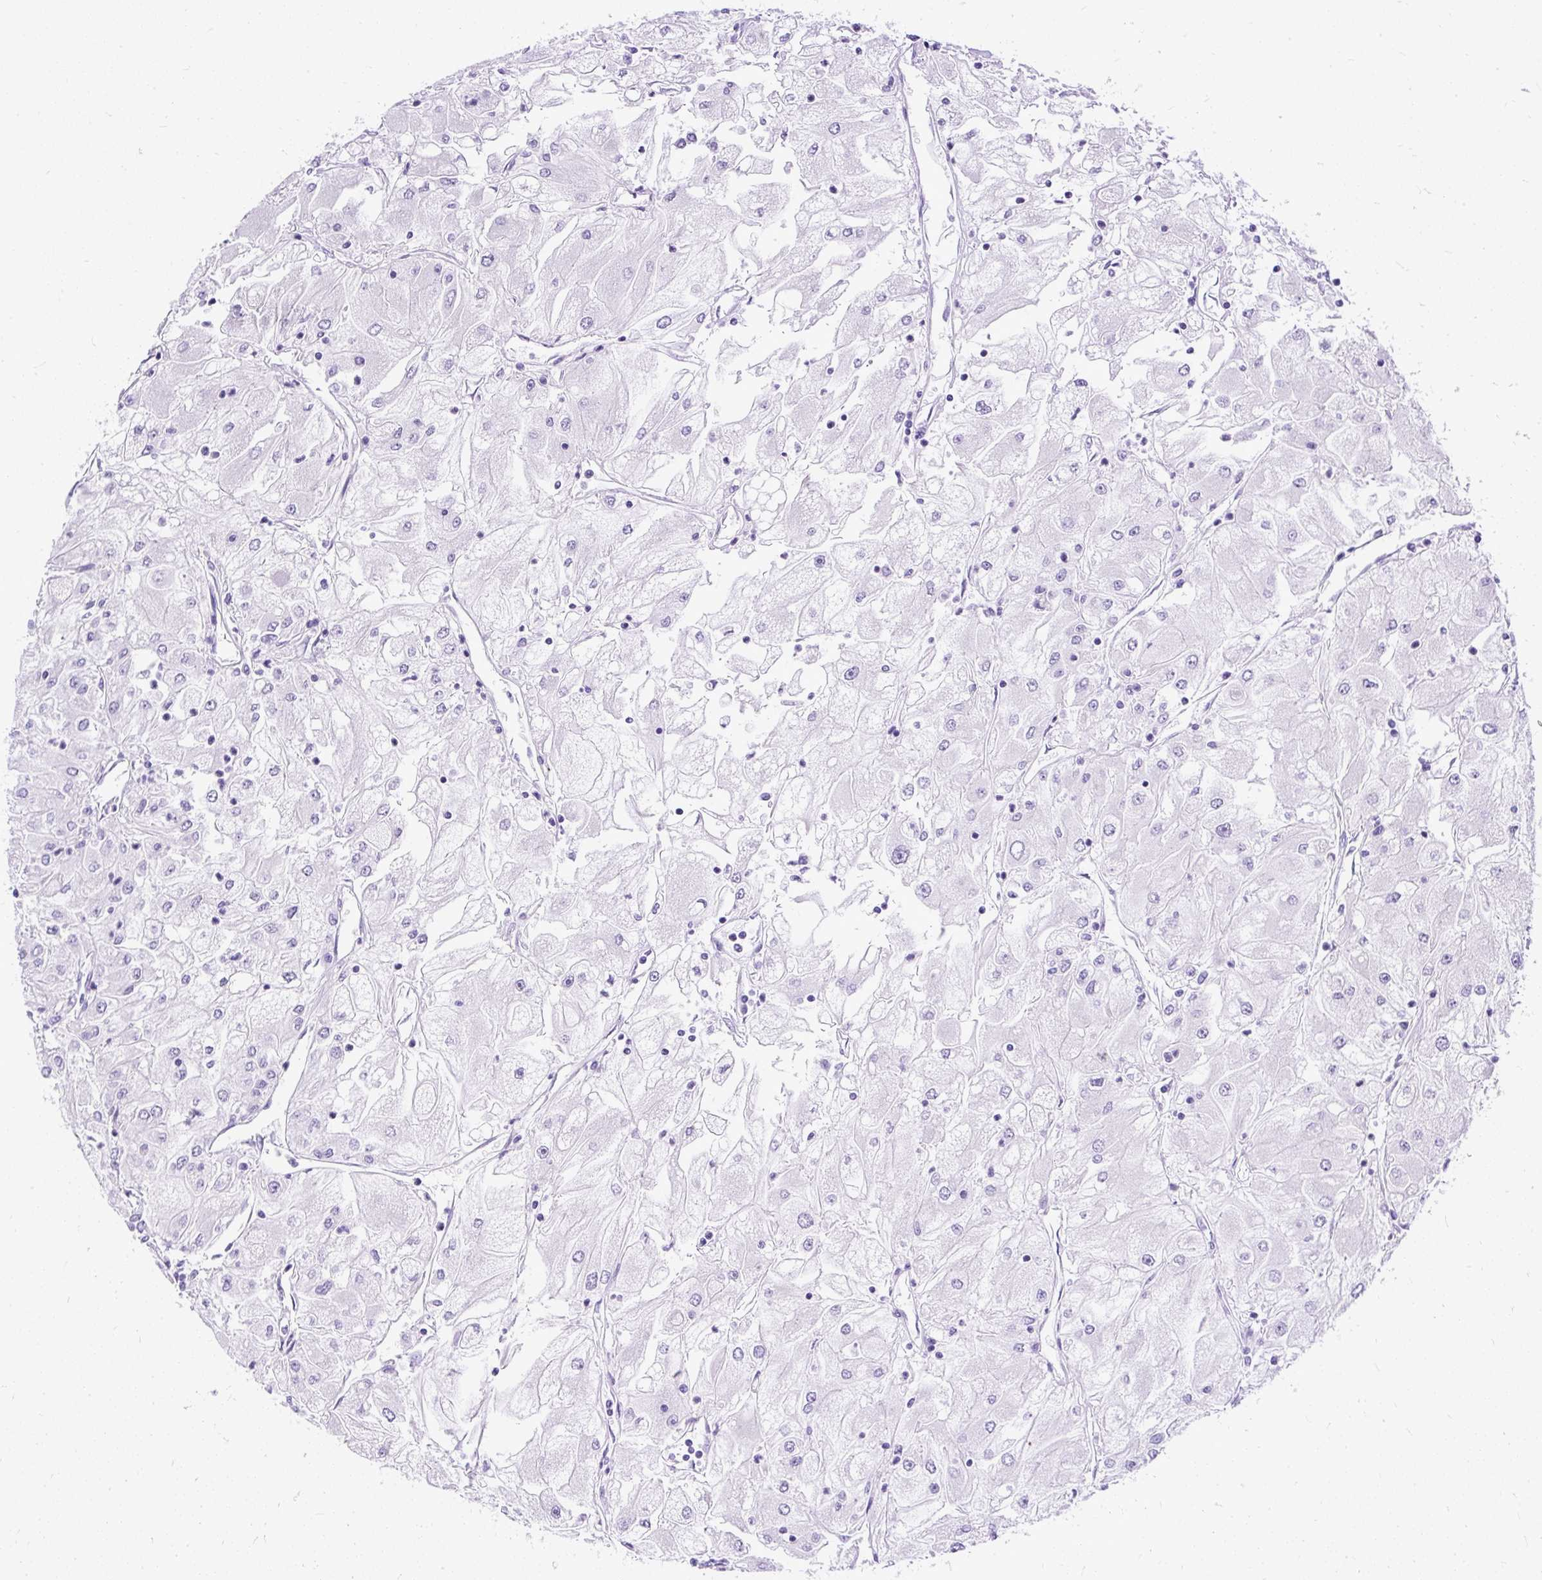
{"staining": {"intensity": "negative", "quantity": "none", "location": "none"}, "tissue": "renal cancer", "cell_type": "Tumor cells", "image_type": "cancer", "snomed": [{"axis": "morphology", "description": "Adenocarcinoma, NOS"}, {"axis": "topography", "description": "Kidney"}], "caption": "The IHC image has no significant positivity in tumor cells of renal adenocarcinoma tissue.", "gene": "HEY1", "patient": {"sex": "male", "age": 80}}